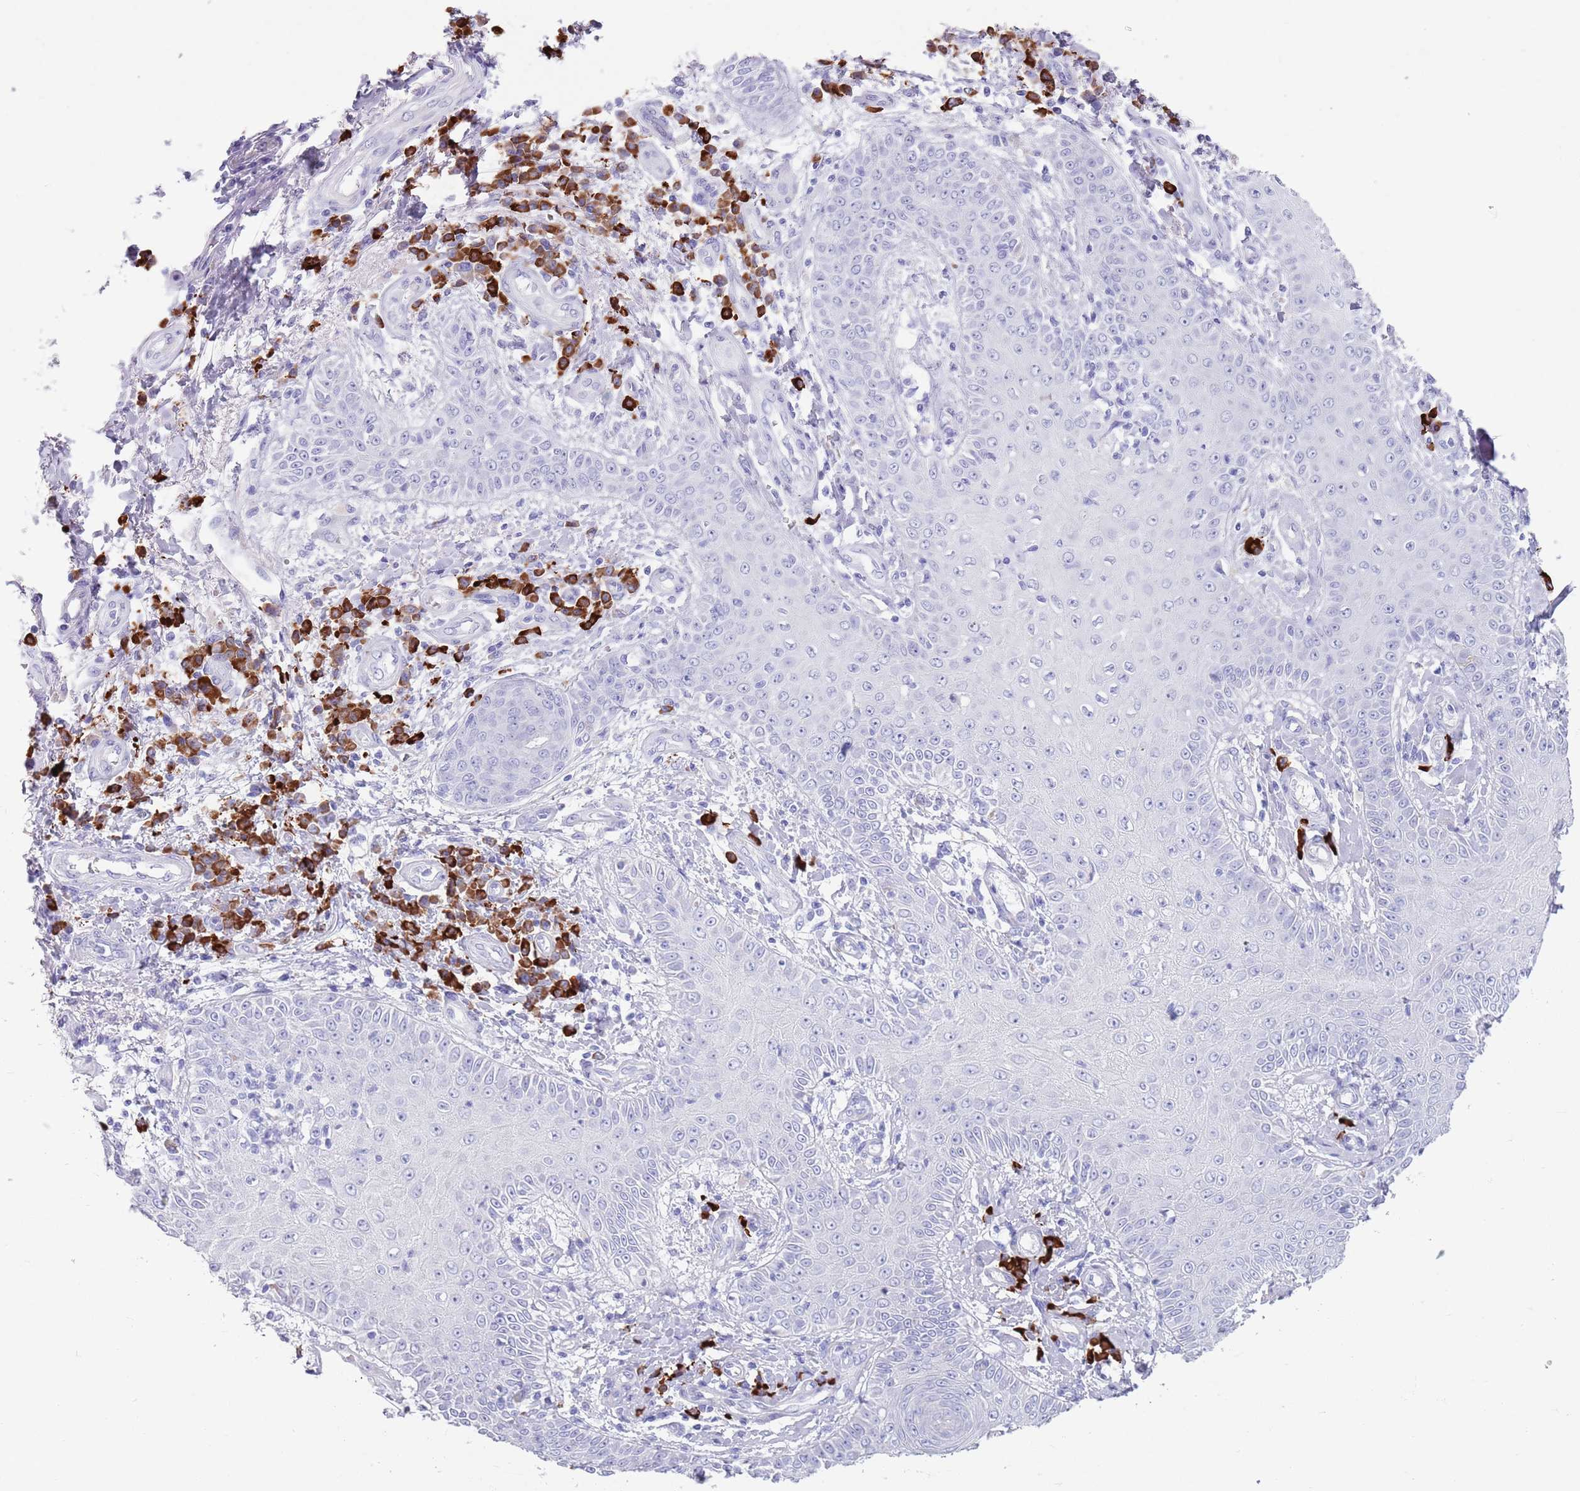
{"staining": {"intensity": "negative", "quantity": "none", "location": "none"}, "tissue": "skin cancer", "cell_type": "Tumor cells", "image_type": "cancer", "snomed": [{"axis": "morphology", "description": "Squamous cell carcinoma, NOS"}, {"axis": "topography", "description": "Skin"}], "caption": "Squamous cell carcinoma (skin) was stained to show a protein in brown. There is no significant positivity in tumor cells. (DAB IHC with hematoxylin counter stain).", "gene": "LY6G5B", "patient": {"sex": "male", "age": 70}}